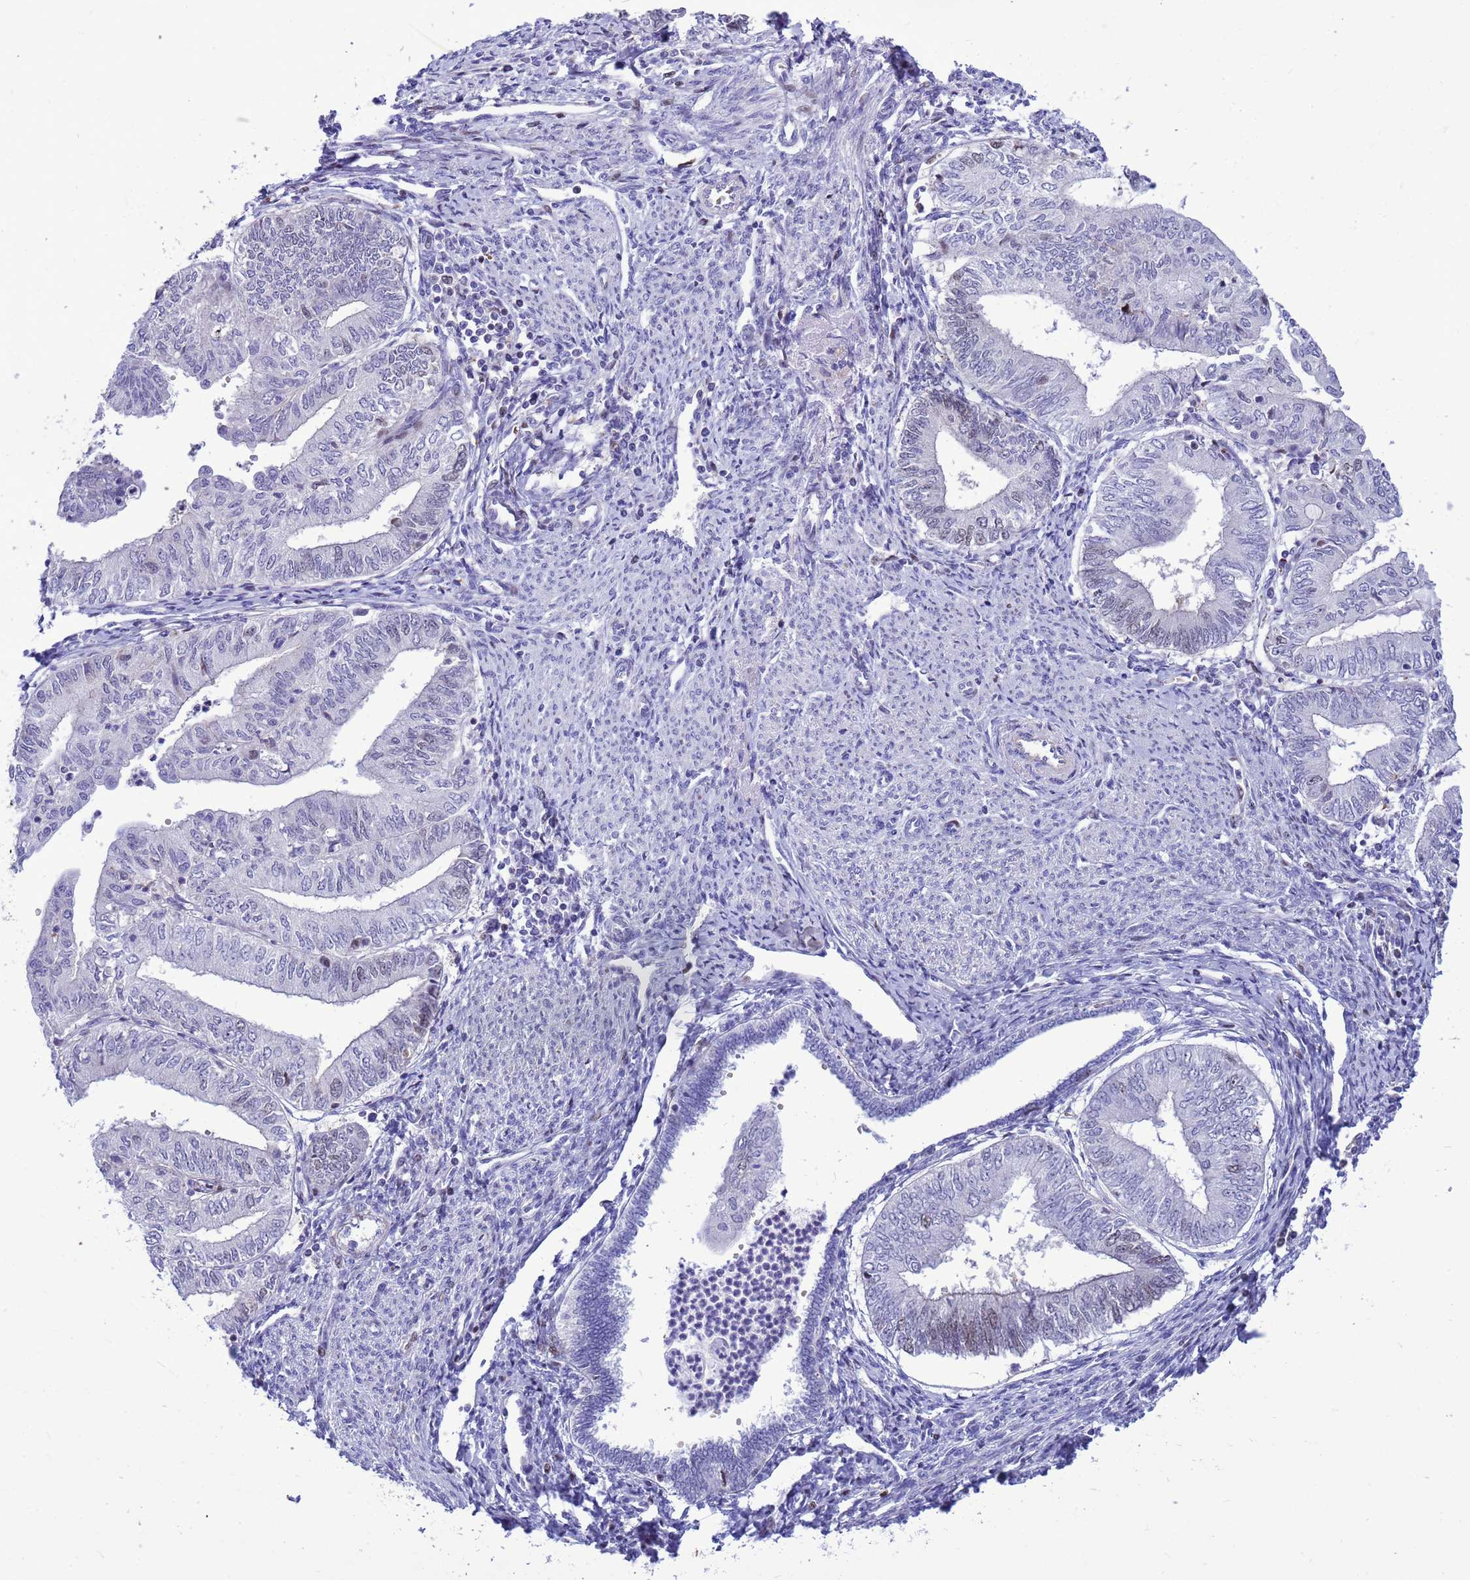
{"staining": {"intensity": "negative", "quantity": "none", "location": "none"}, "tissue": "endometrial cancer", "cell_type": "Tumor cells", "image_type": "cancer", "snomed": [{"axis": "morphology", "description": "Adenocarcinoma, NOS"}, {"axis": "topography", "description": "Endometrium"}], "caption": "A micrograph of endometrial cancer (adenocarcinoma) stained for a protein reveals no brown staining in tumor cells. Brightfield microscopy of IHC stained with DAB (3,3'-diaminobenzidine) (brown) and hematoxylin (blue), captured at high magnification.", "gene": "ADAMTS7", "patient": {"sex": "female", "age": 66}}